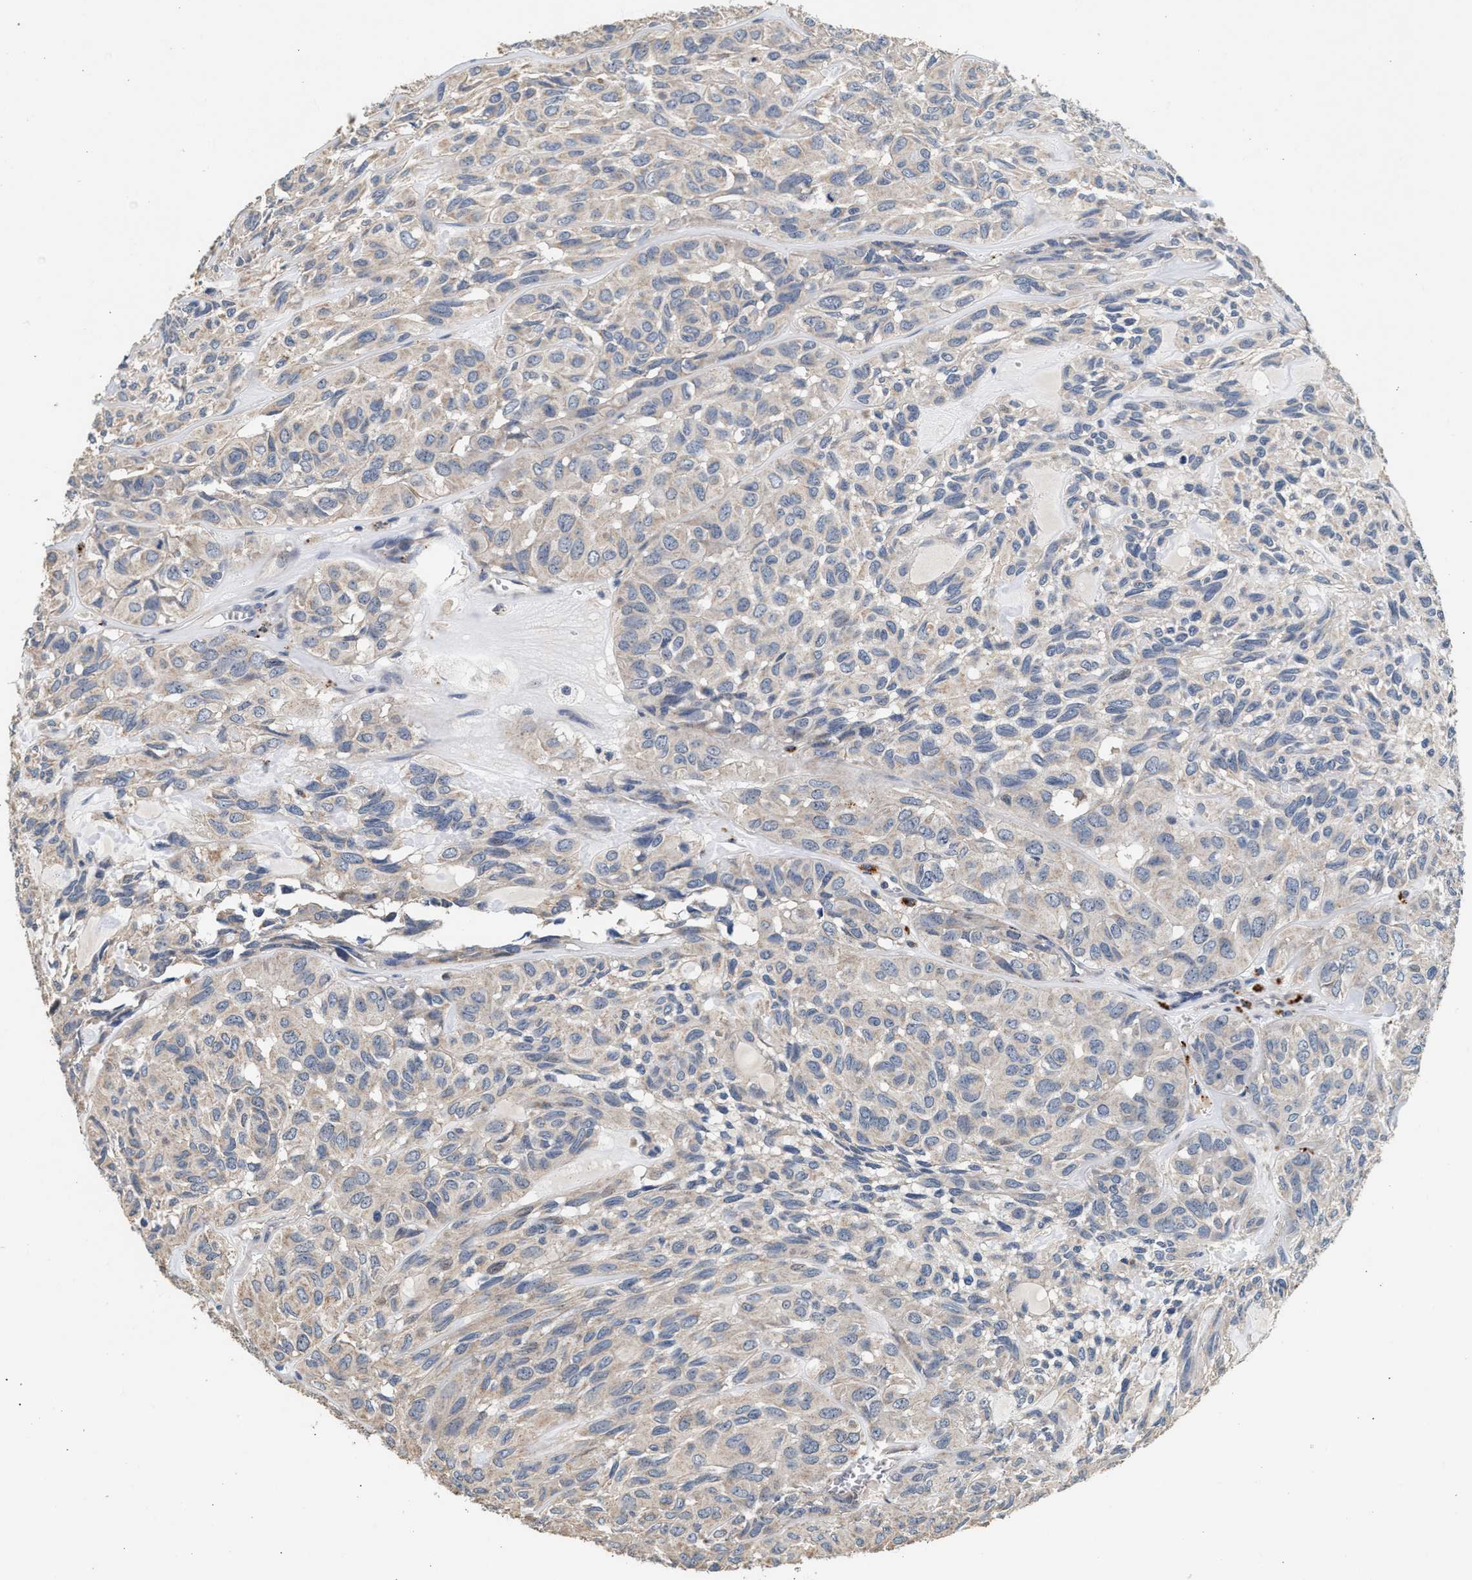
{"staining": {"intensity": "negative", "quantity": "none", "location": "none"}, "tissue": "head and neck cancer", "cell_type": "Tumor cells", "image_type": "cancer", "snomed": [{"axis": "morphology", "description": "Adenocarcinoma, NOS"}, {"axis": "topography", "description": "Salivary gland, NOS"}, {"axis": "topography", "description": "Head-Neck"}], "caption": "Immunohistochemistry of head and neck cancer demonstrates no expression in tumor cells.", "gene": "PTGR3", "patient": {"sex": "female", "age": 76}}